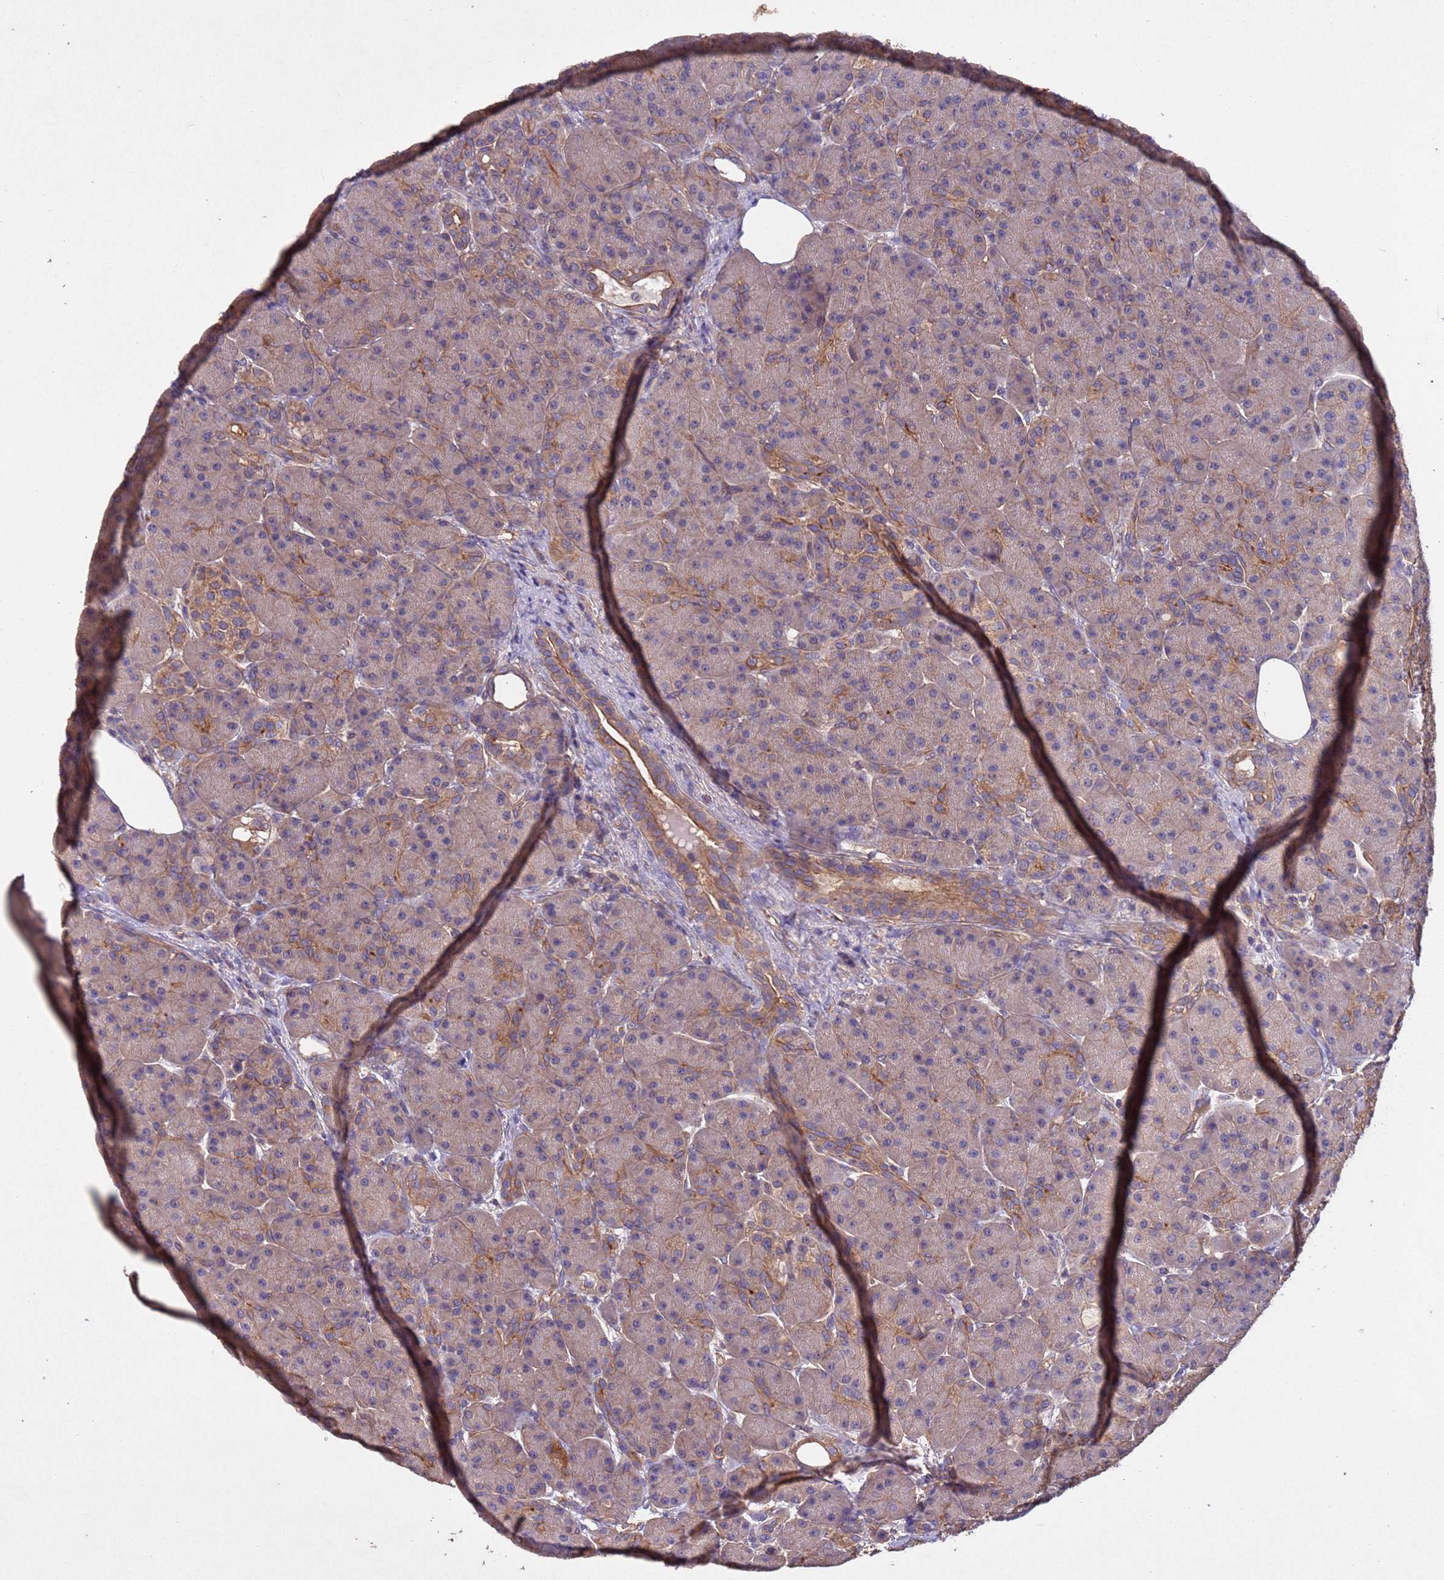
{"staining": {"intensity": "moderate", "quantity": "<25%", "location": "cytoplasmic/membranous"}, "tissue": "pancreas", "cell_type": "Exocrine glandular cells", "image_type": "normal", "snomed": [{"axis": "morphology", "description": "Normal tissue, NOS"}, {"axis": "topography", "description": "Pancreas"}], "caption": "Pancreas was stained to show a protein in brown. There is low levels of moderate cytoplasmic/membranous expression in about <25% of exocrine glandular cells. (DAB IHC with brightfield microscopy, high magnification).", "gene": "MTX3", "patient": {"sex": "male", "age": 63}}